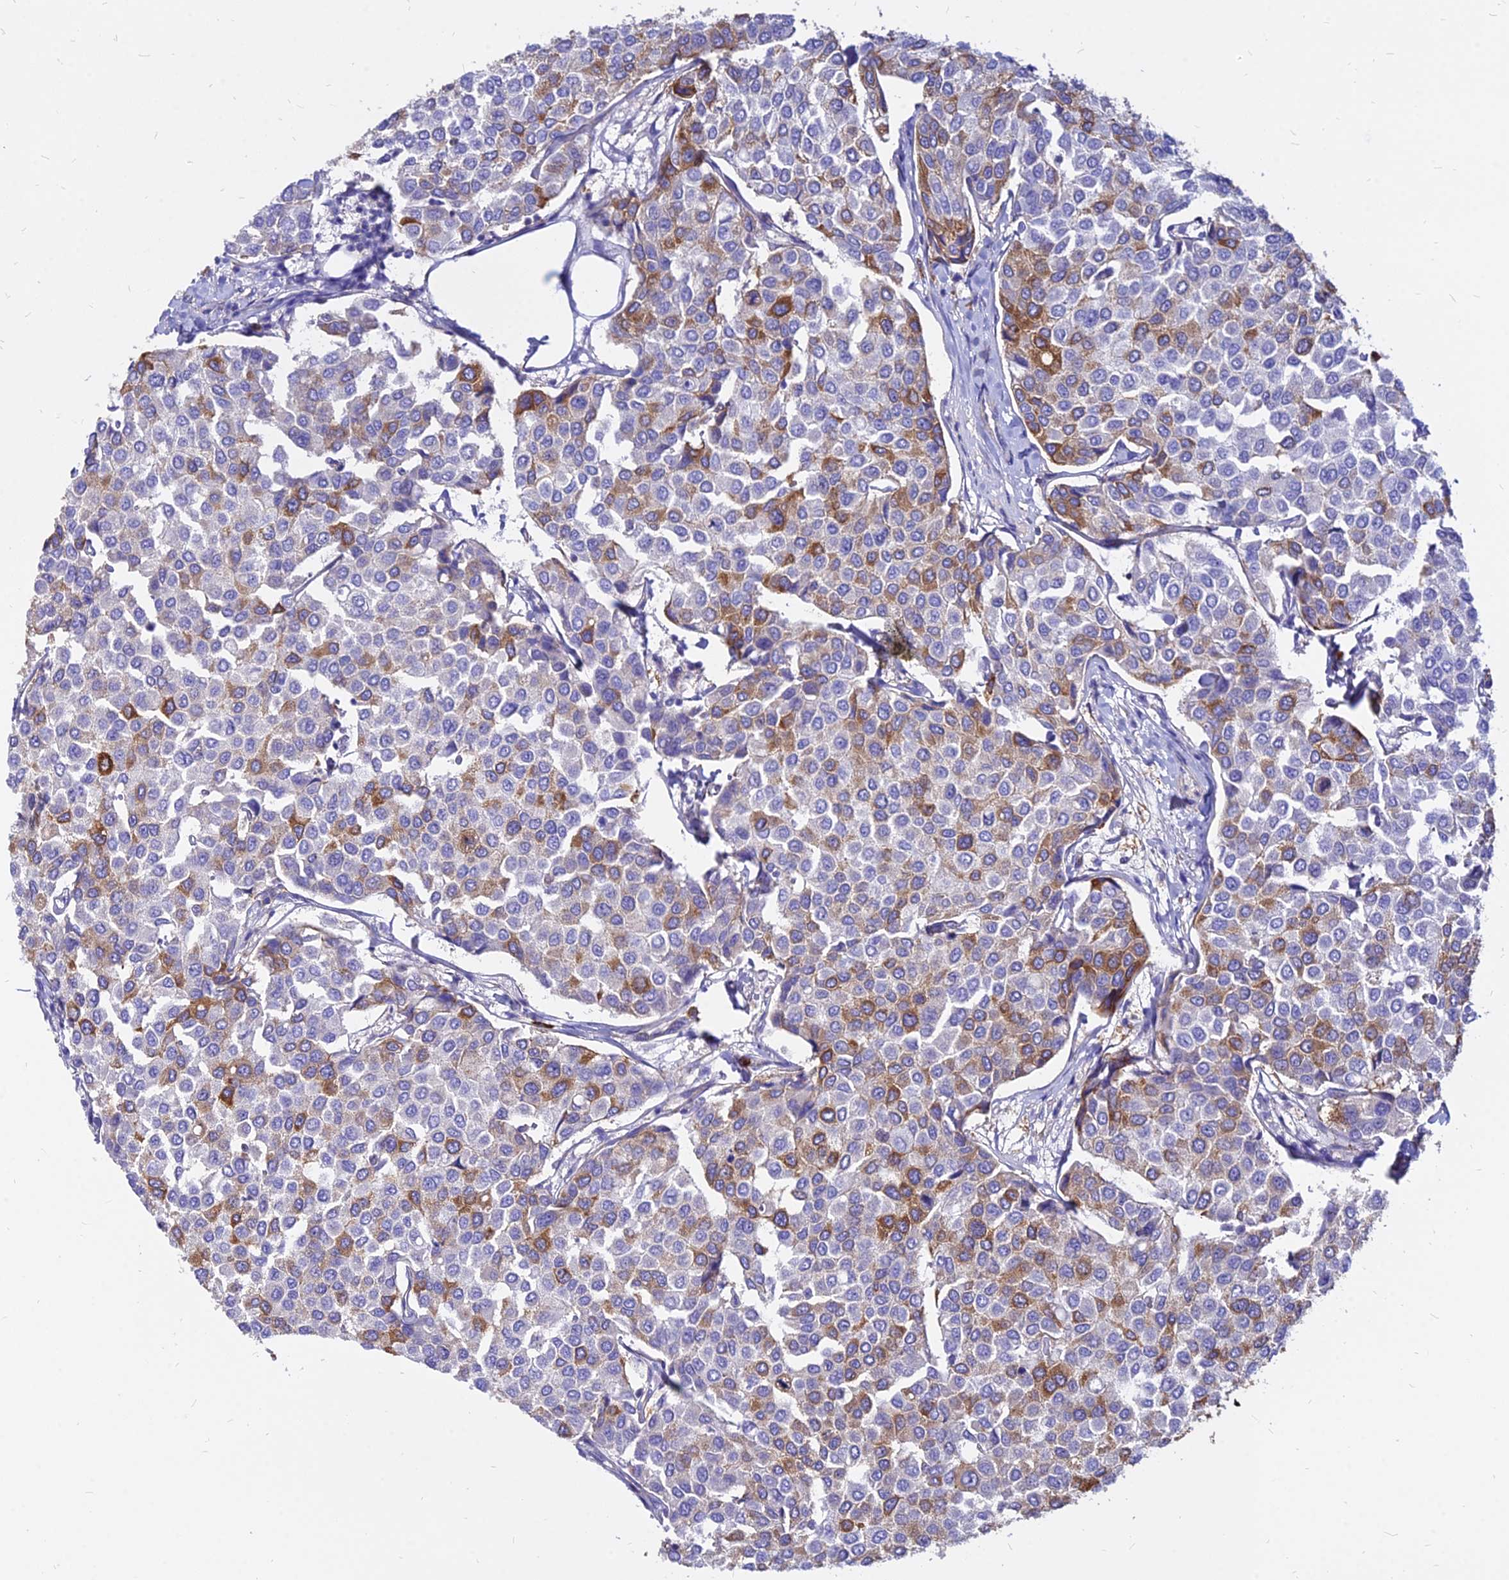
{"staining": {"intensity": "strong", "quantity": "25%-75%", "location": "cytoplasmic/membranous"}, "tissue": "breast cancer", "cell_type": "Tumor cells", "image_type": "cancer", "snomed": [{"axis": "morphology", "description": "Duct carcinoma"}, {"axis": "topography", "description": "Breast"}], "caption": "Immunohistochemical staining of human breast infiltrating ductal carcinoma reveals high levels of strong cytoplasmic/membranous staining in approximately 25%-75% of tumor cells.", "gene": "AGTRAP", "patient": {"sex": "female", "age": 55}}